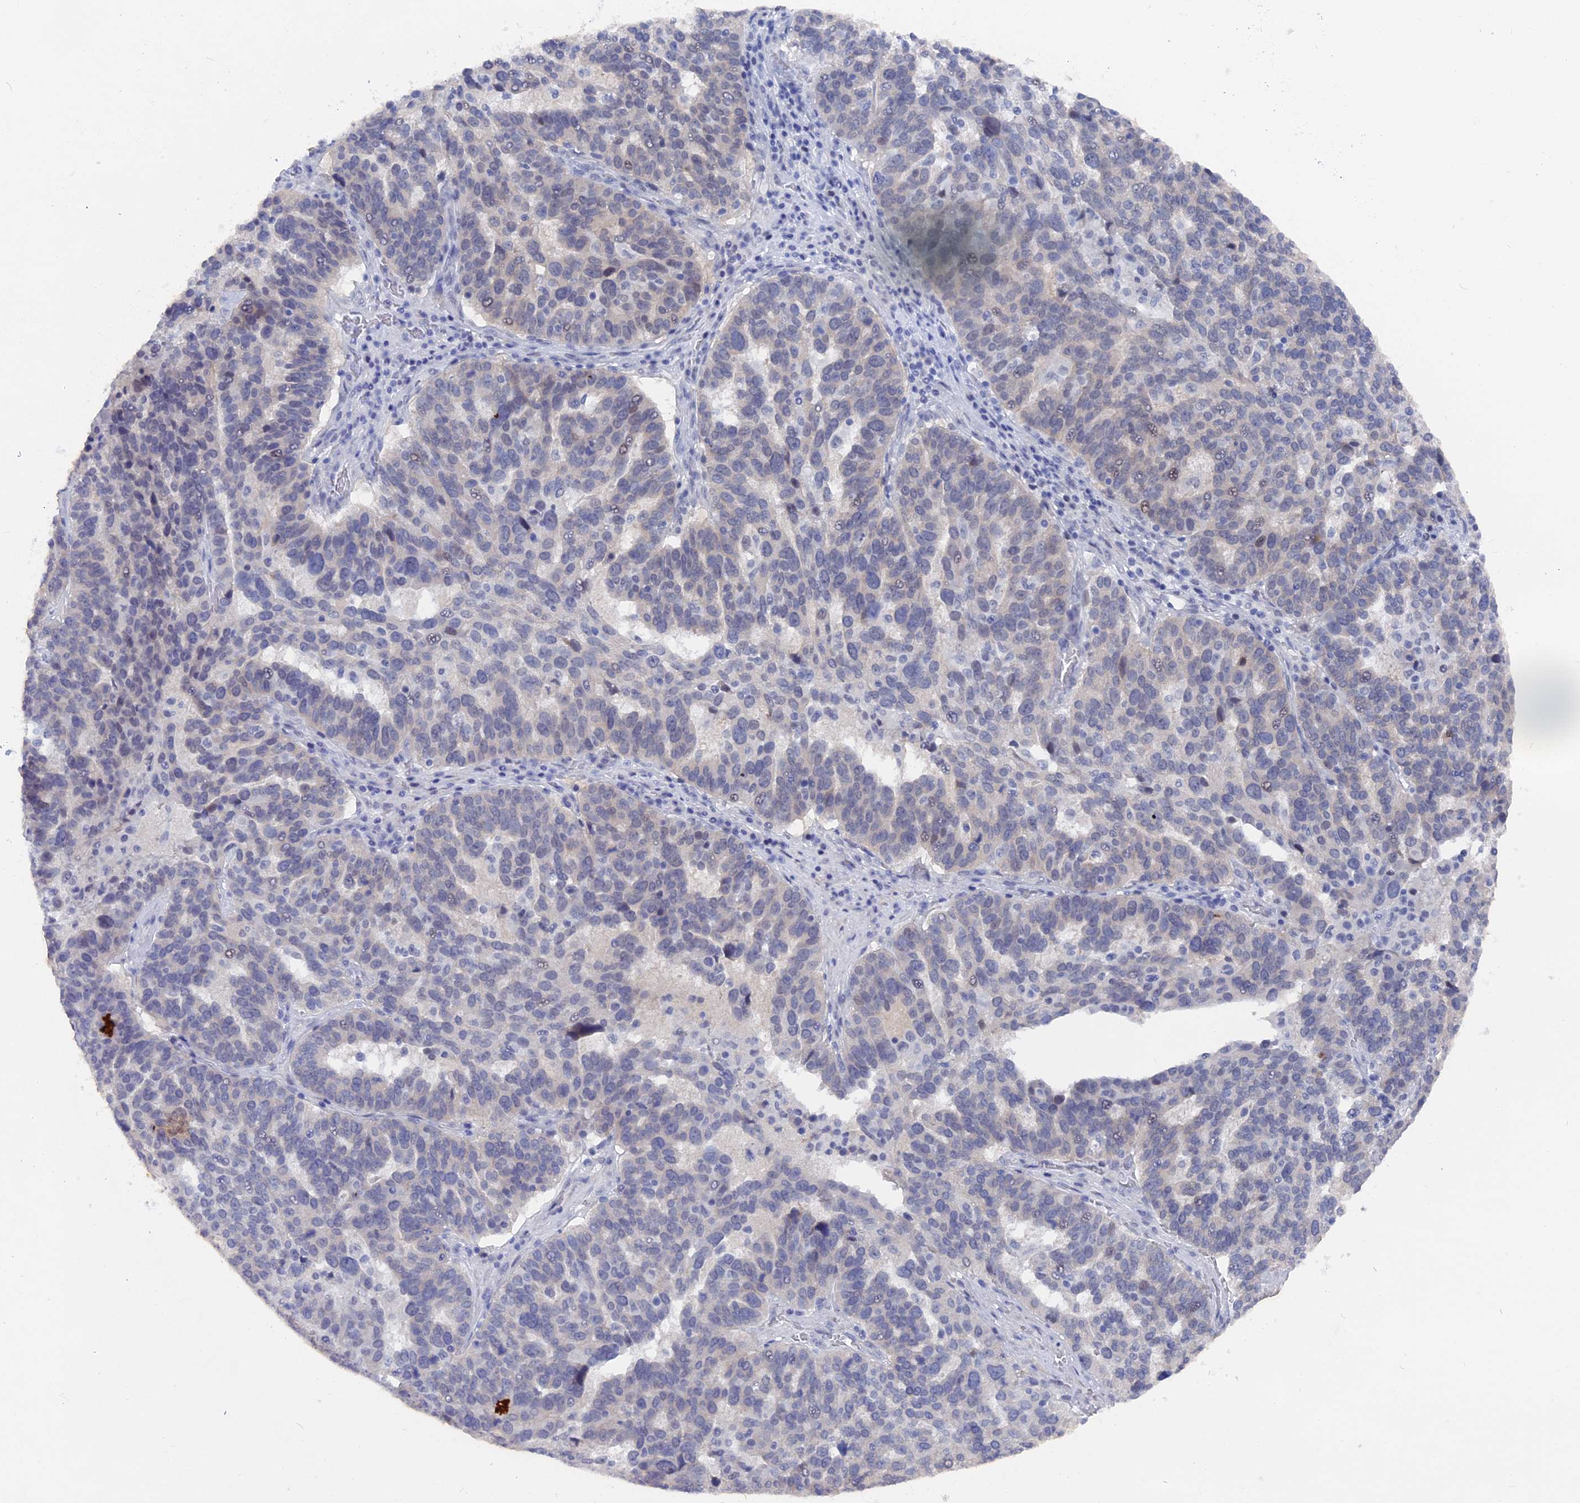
{"staining": {"intensity": "weak", "quantity": "<25%", "location": "cytoplasmic/membranous"}, "tissue": "ovarian cancer", "cell_type": "Tumor cells", "image_type": "cancer", "snomed": [{"axis": "morphology", "description": "Cystadenocarcinoma, serous, NOS"}, {"axis": "topography", "description": "Ovary"}], "caption": "Micrograph shows no protein expression in tumor cells of ovarian cancer tissue.", "gene": "DACT3", "patient": {"sex": "female", "age": 59}}